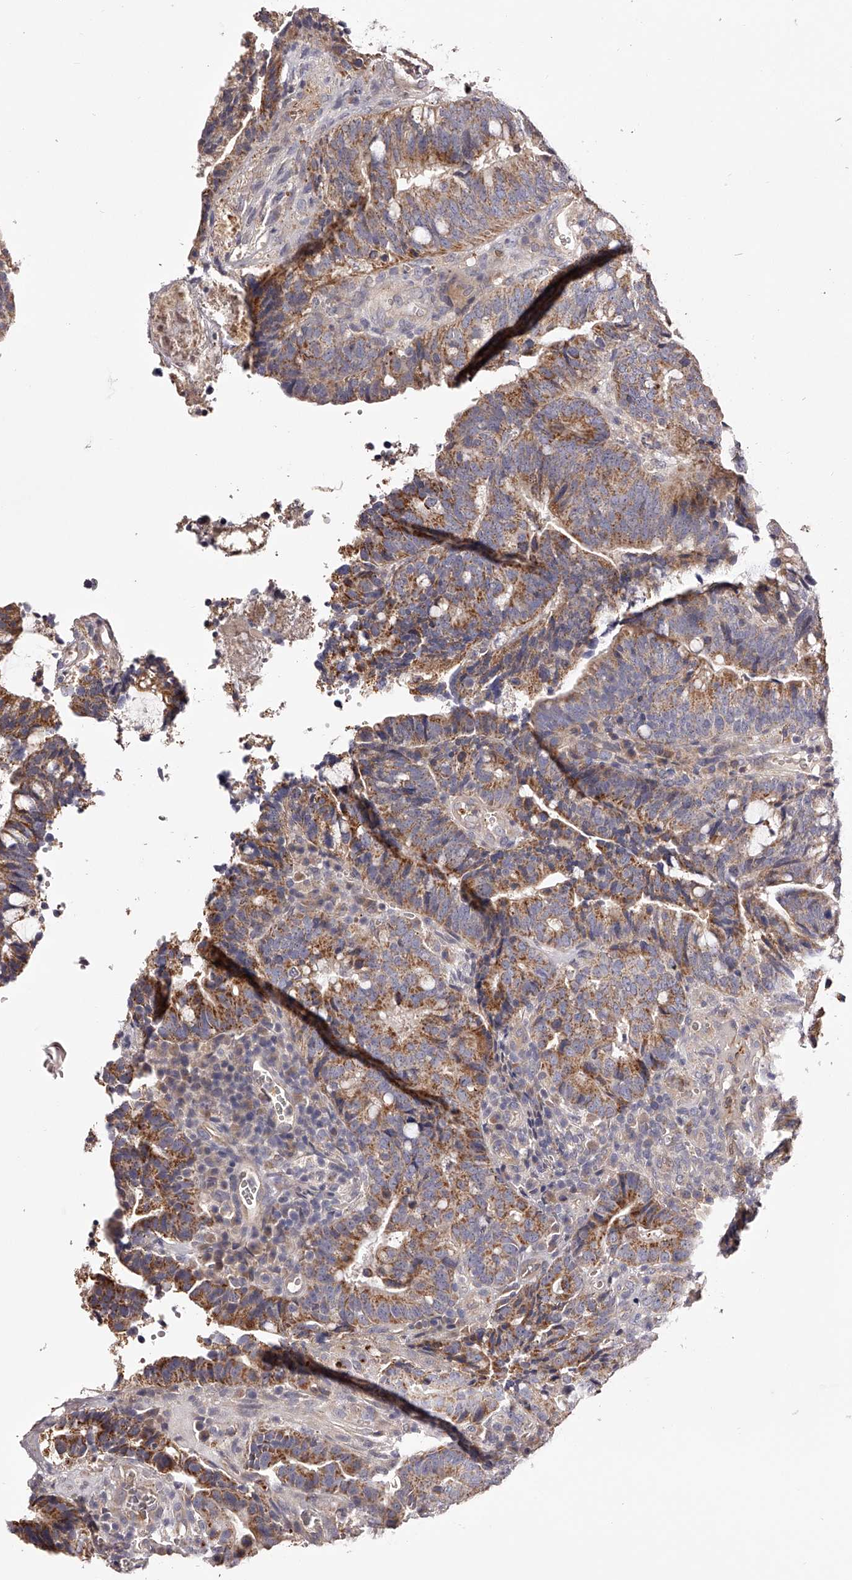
{"staining": {"intensity": "moderate", "quantity": ">75%", "location": "cytoplasmic/membranous"}, "tissue": "colorectal cancer", "cell_type": "Tumor cells", "image_type": "cancer", "snomed": [{"axis": "morphology", "description": "Adenocarcinoma, NOS"}, {"axis": "topography", "description": "Colon"}], "caption": "Adenocarcinoma (colorectal) stained for a protein displays moderate cytoplasmic/membranous positivity in tumor cells. The protein is shown in brown color, while the nuclei are stained blue.", "gene": "ODF2L", "patient": {"sex": "female", "age": 66}}